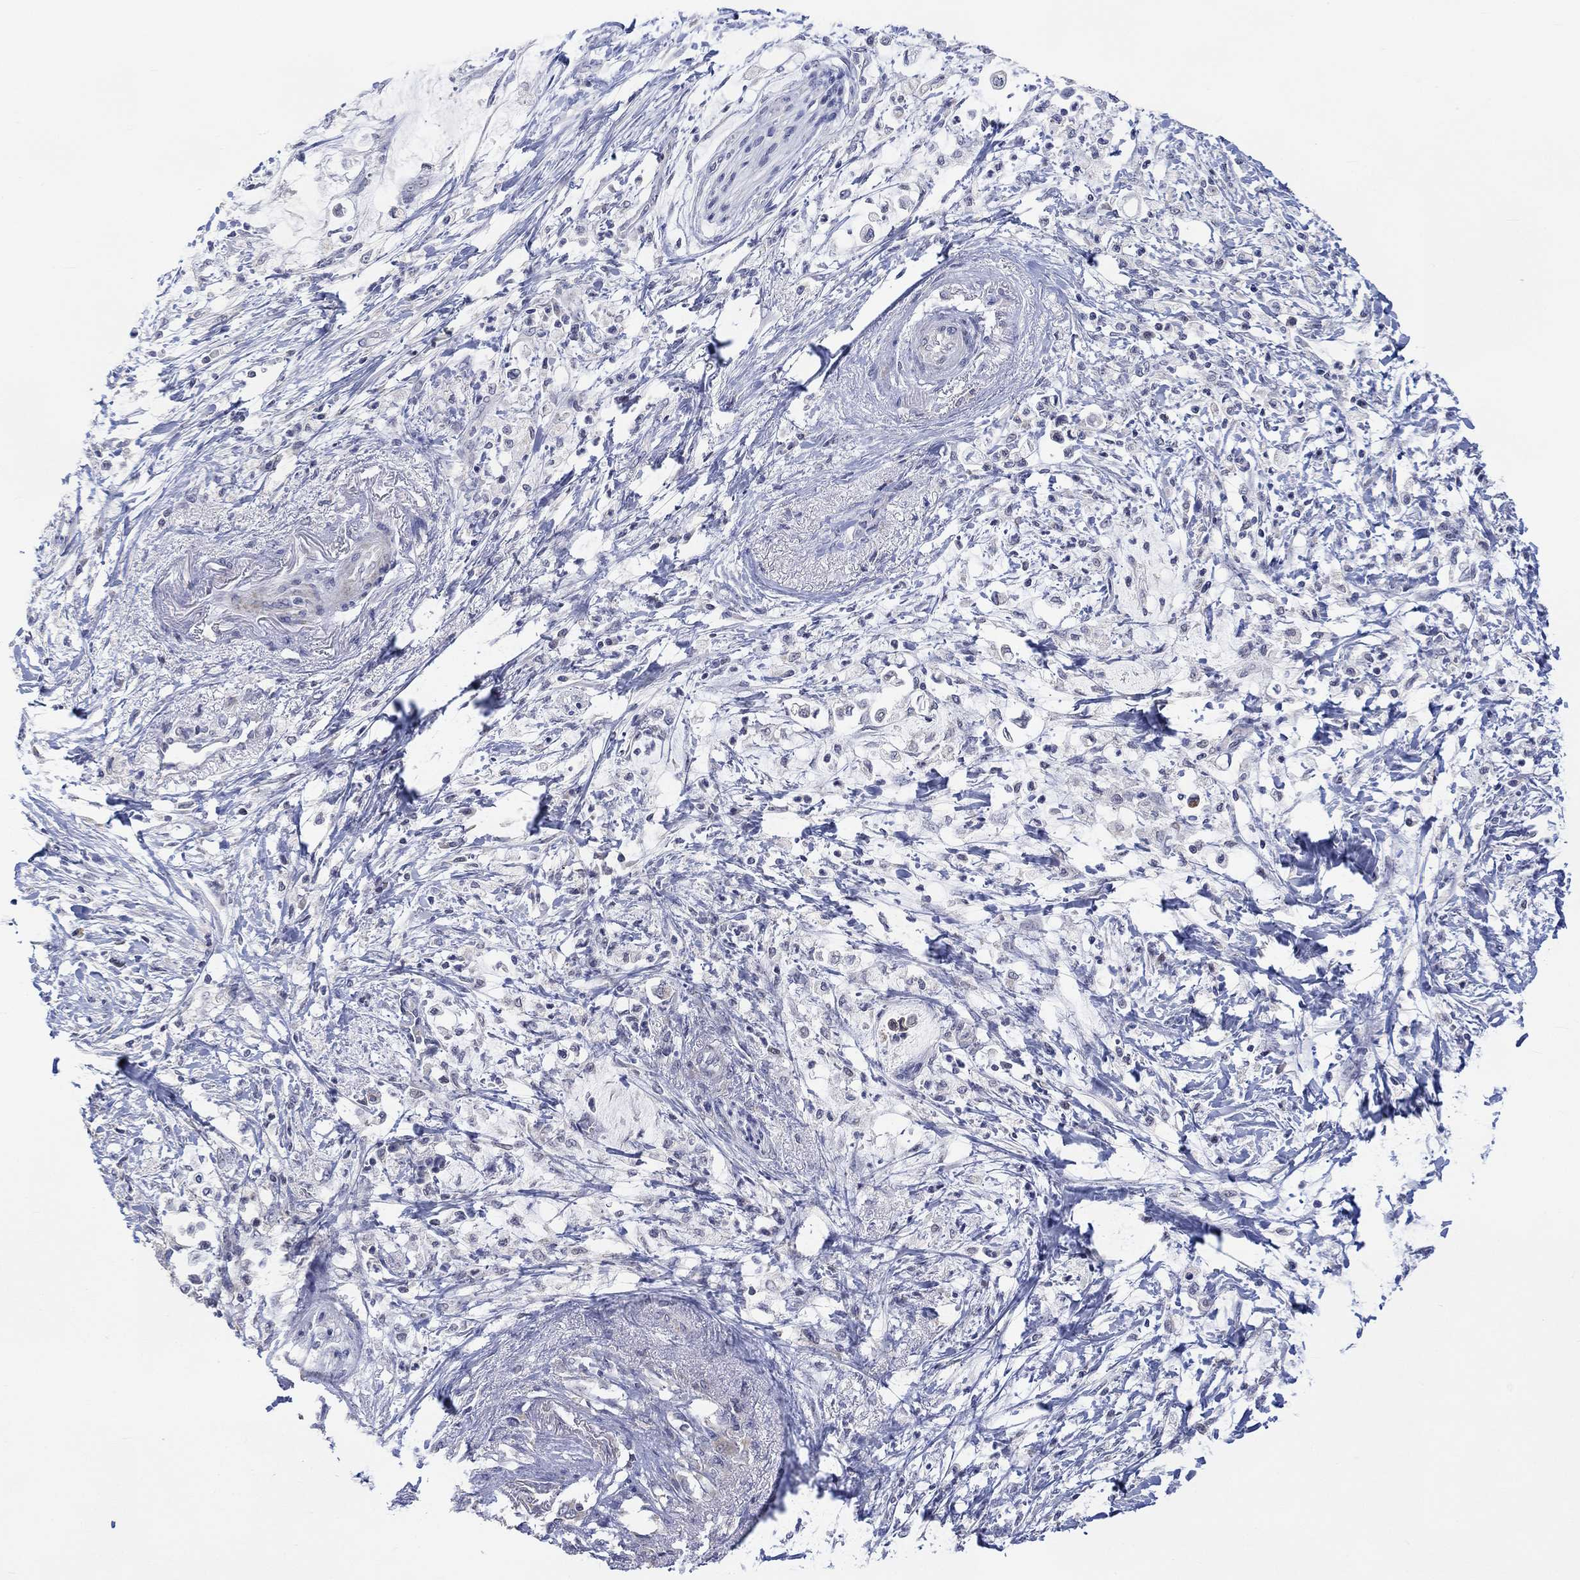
{"staining": {"intensity": "negative", "quantity": "none", "location": "none"}, "tissue": "pancreatic cancer", "cell_type": "Tumor cells", "image_type": "cancer", "snomed": [{"axis": "morphology", "description": "Normal tissue, NOS"}, {"axis": "morphology", "description": "Adenocarcinoma, NOS"}, {"axis": "topography", "description": "Pancreas"}, {"axis": "topography", "description": "Duodenum"}], "caption": "Pancreatic cancer (adenocarcinoma) stained for a protein using IHC demonstrates no staining tumor cells.", "gene": "SLC48A1", "patient": {"sex": "female", "age": 60}}